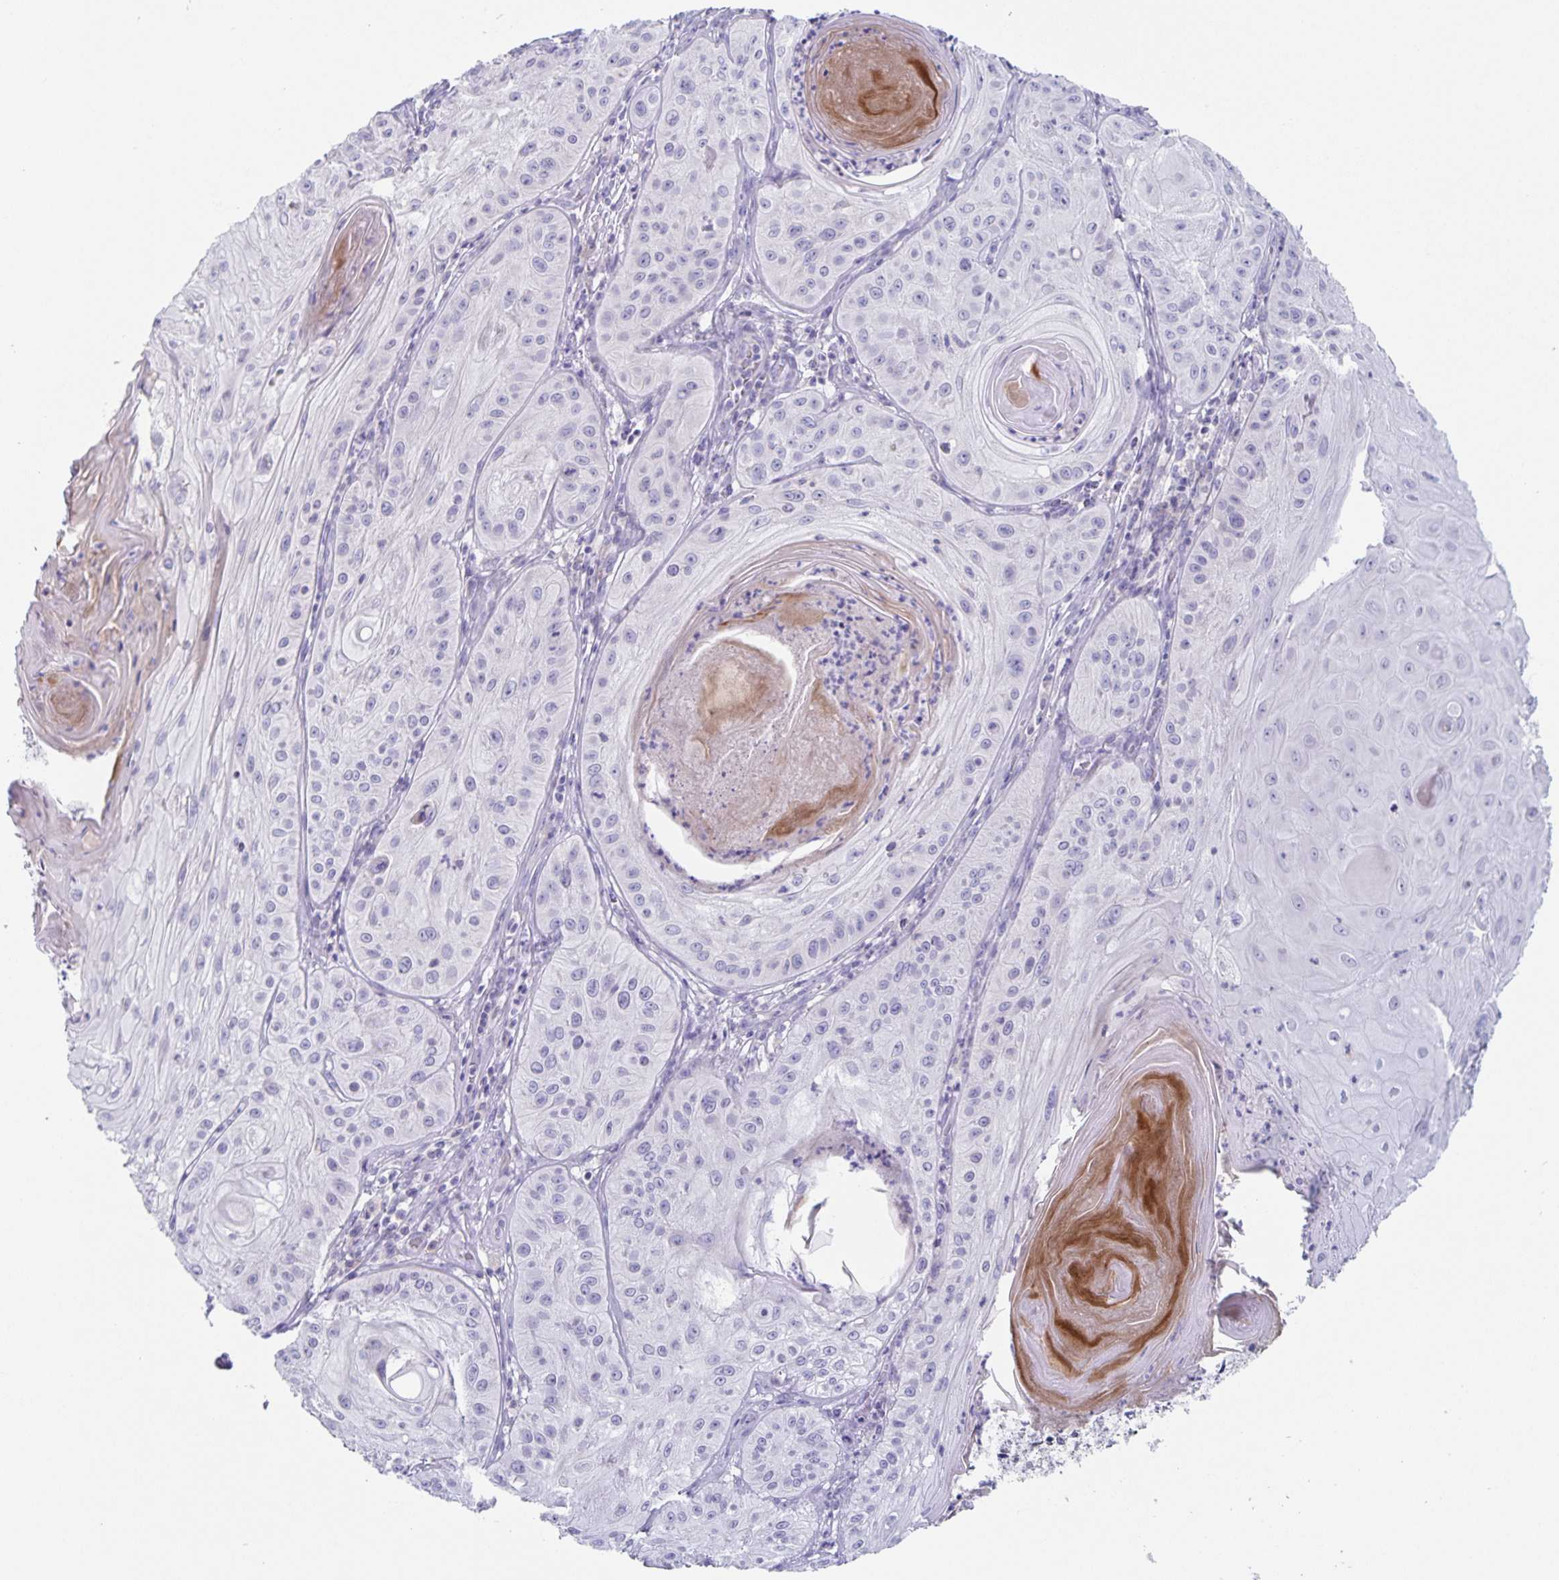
{"staining": {"intensity": "negative", "quantity": "none", "location": "none"}, "tissue": "skin cancer", "cell_type": "Tumor cells", "image_type": "cancer", "snomed": [{"axis": "morphology", "description": "Squamous cell carcinoma, NOS"}, {"axis": "topography", "description": "Skin"}], "caption": "DAB immunohistochemical staining of skin cancer (squamous cell carcinoma) reveals no significant staining in tumor cells.", "gene": "RPL36A", "patient": {"sex": "male", "age": 85}}